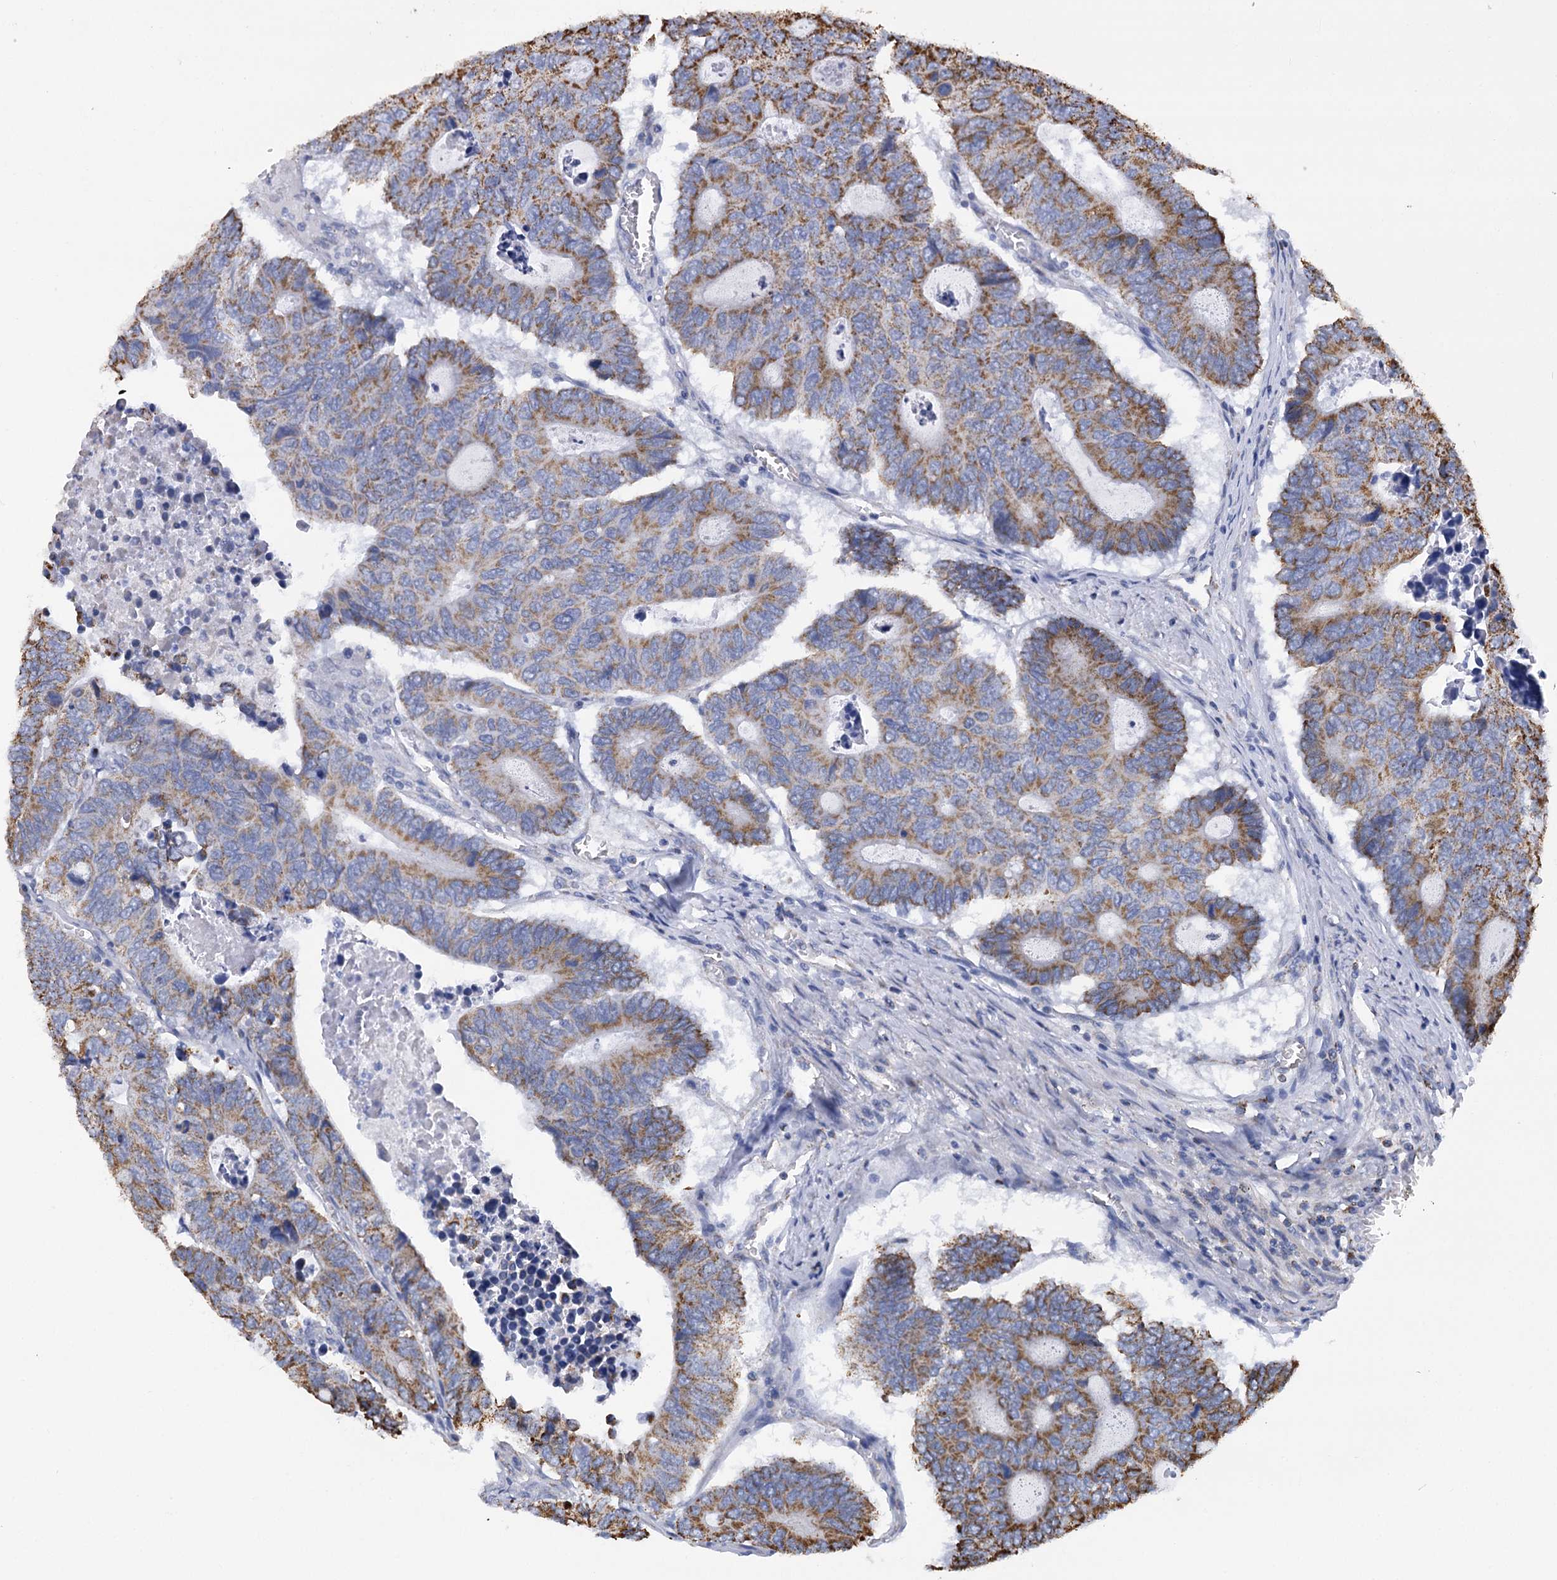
{"staining": {"intensity": "moderate", "quantity": ">75%", "location": "cytoplasmic/membranous"}, "tissue": "colorectal cancer", "cell_type": "Tumor cells", "image_type": "cancer", "snomed": [{"axis": "morphology", "description": "Adenocarcinoma, NOS"}, {"axis": "topography", "description": "Colon"}], "caption": "A histopathology image of human colorectal adenocarcinoma stained for a protein exhibits moderate cytoplasmic/membranous brown staining in tumor cells. The protein of interest is shown in brown color, while the nuclei are stained blue.", "gene": "CCDC73", "patient": {"sex": "male", "age": 87}}